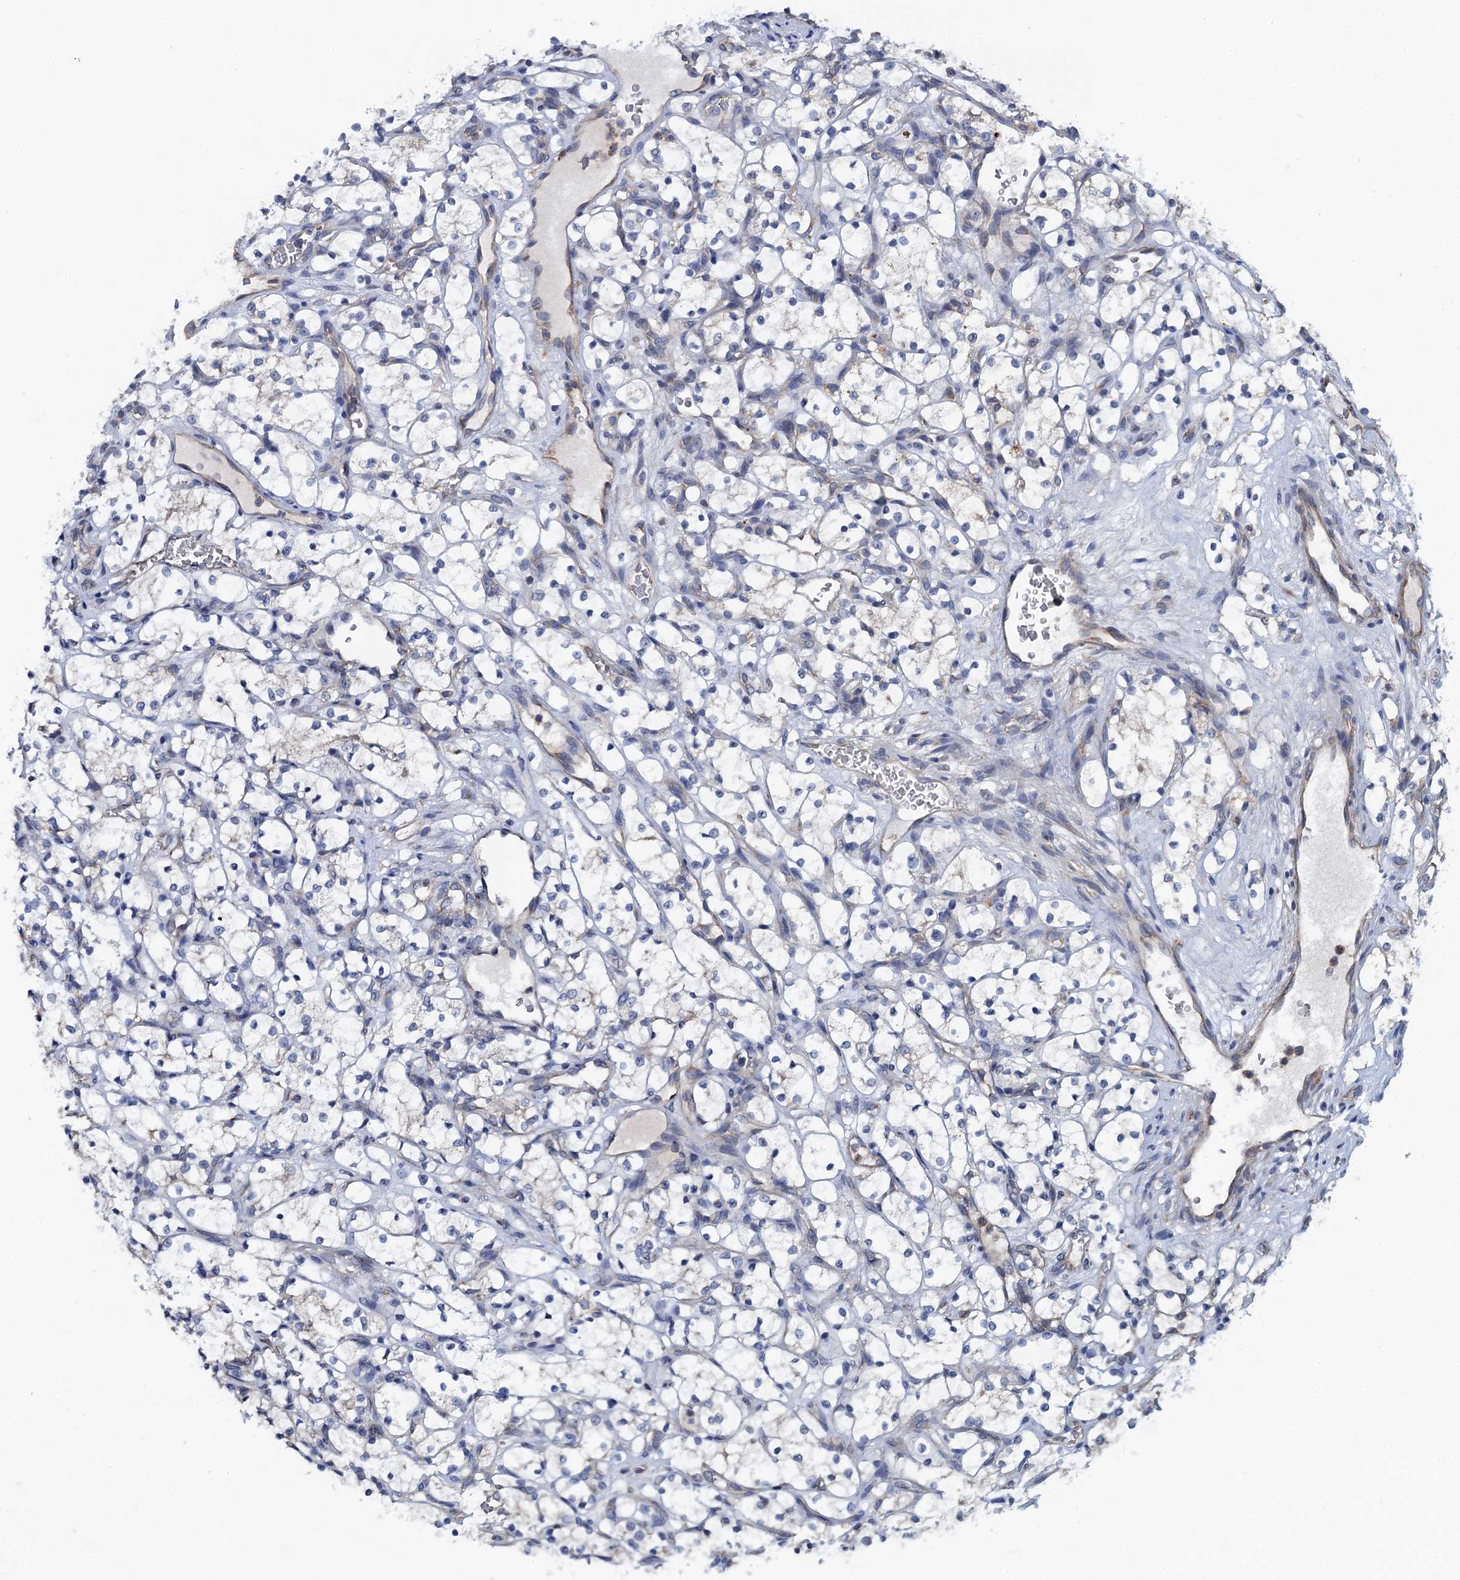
{"staining": {"intensity": "negative", "quantity": "none", "location": "none"}, "tissue": "renal cancer", "cell_type": "Tumor cells", "image_type": "cancer", "snomed": [{"axis": "morphology", "description": "Adenocarcinoma, NOS"}, {"axis": "topography", "description": "Kidney"}], "caption": "Histopathology image shows no protein staining in tumor cells of renal cancer tissue.", "gene": "ADCY9", "patient": {"sex": "female", "age": 69}}